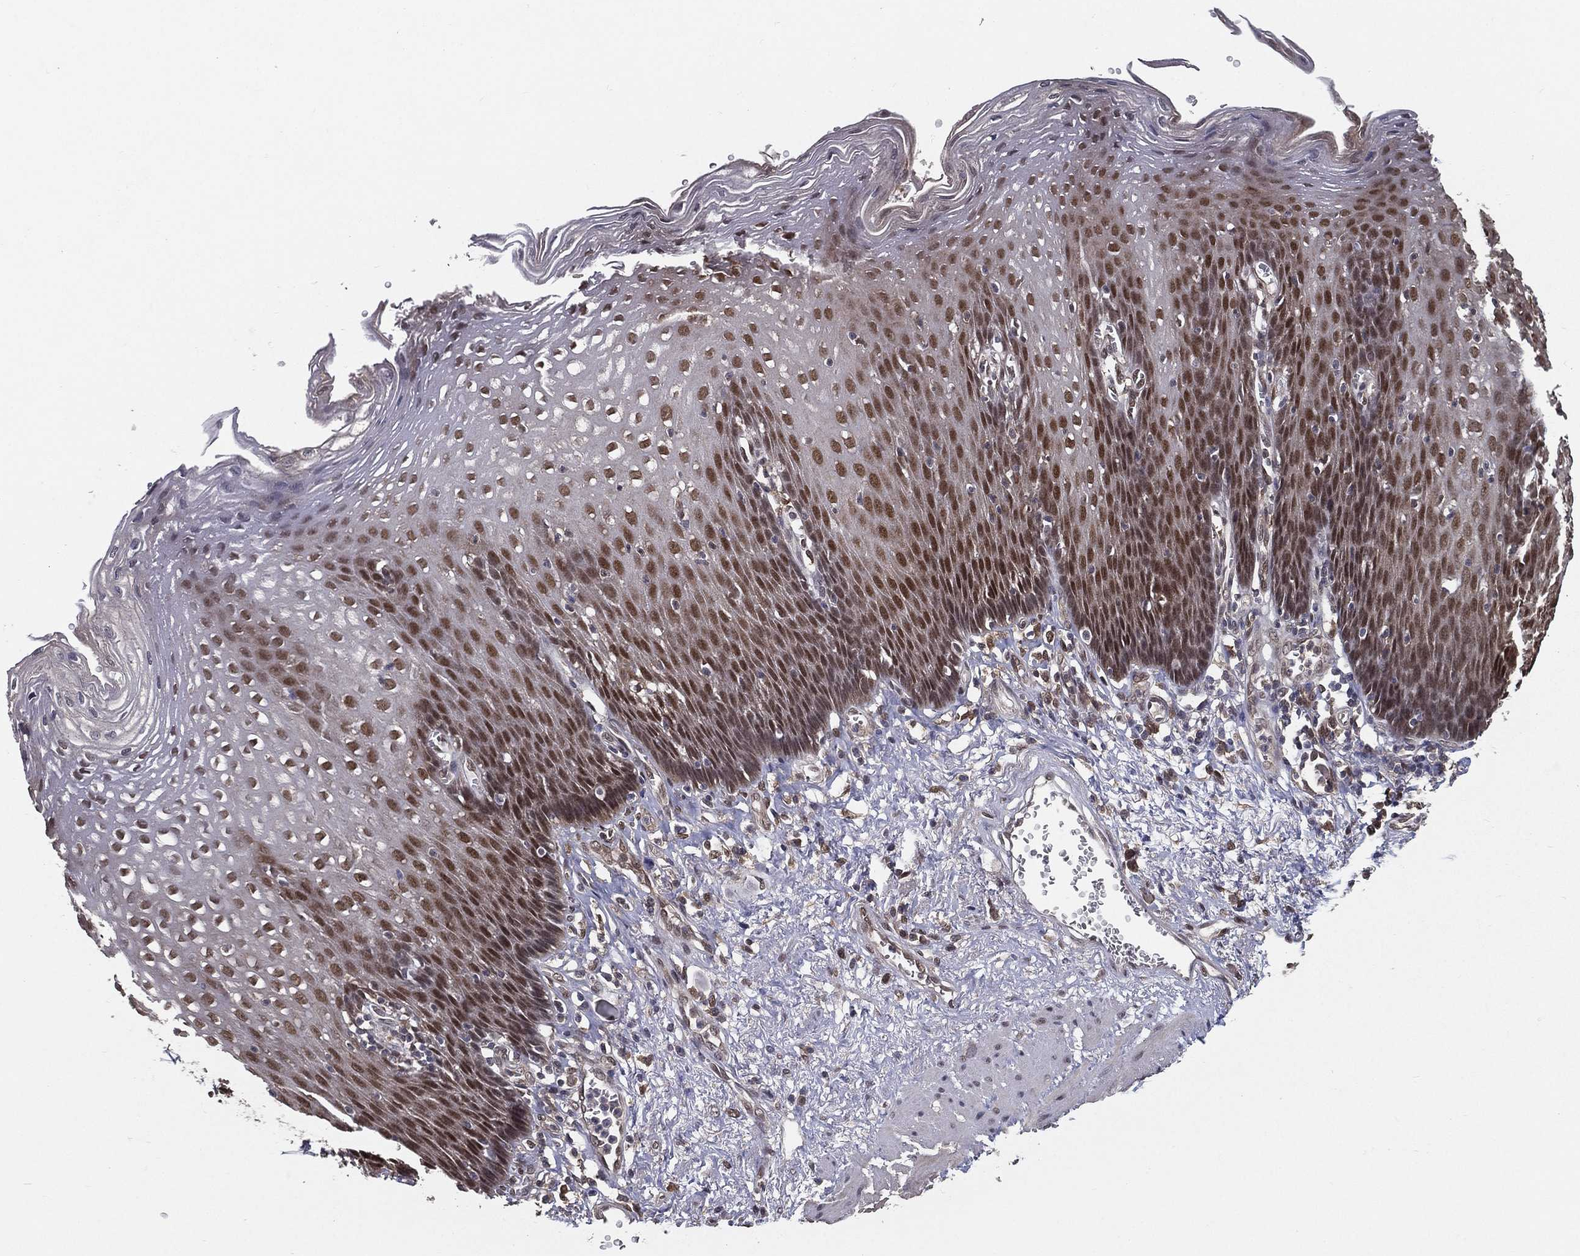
{"staining": {"intensity": "strong", "quantity": "25%-75%", "location": "nuclear"}, "tissue": "esophagus", "cell_type": "Squamous epithelial cells", "image_type": "normal", "snomed": [{"axis": "morphology", "description": "Normal tissue, NOS"}, {"axis": "topography", "description": "Esophagus"}], "caption": "Protein expression analysis of unremarkable esophagus exhibits strong nuclear staining in approximately 25%-75% of squamous epithelial cells.", "gene": "CARM1", "patient": {"sex": "male", "age": 57}}